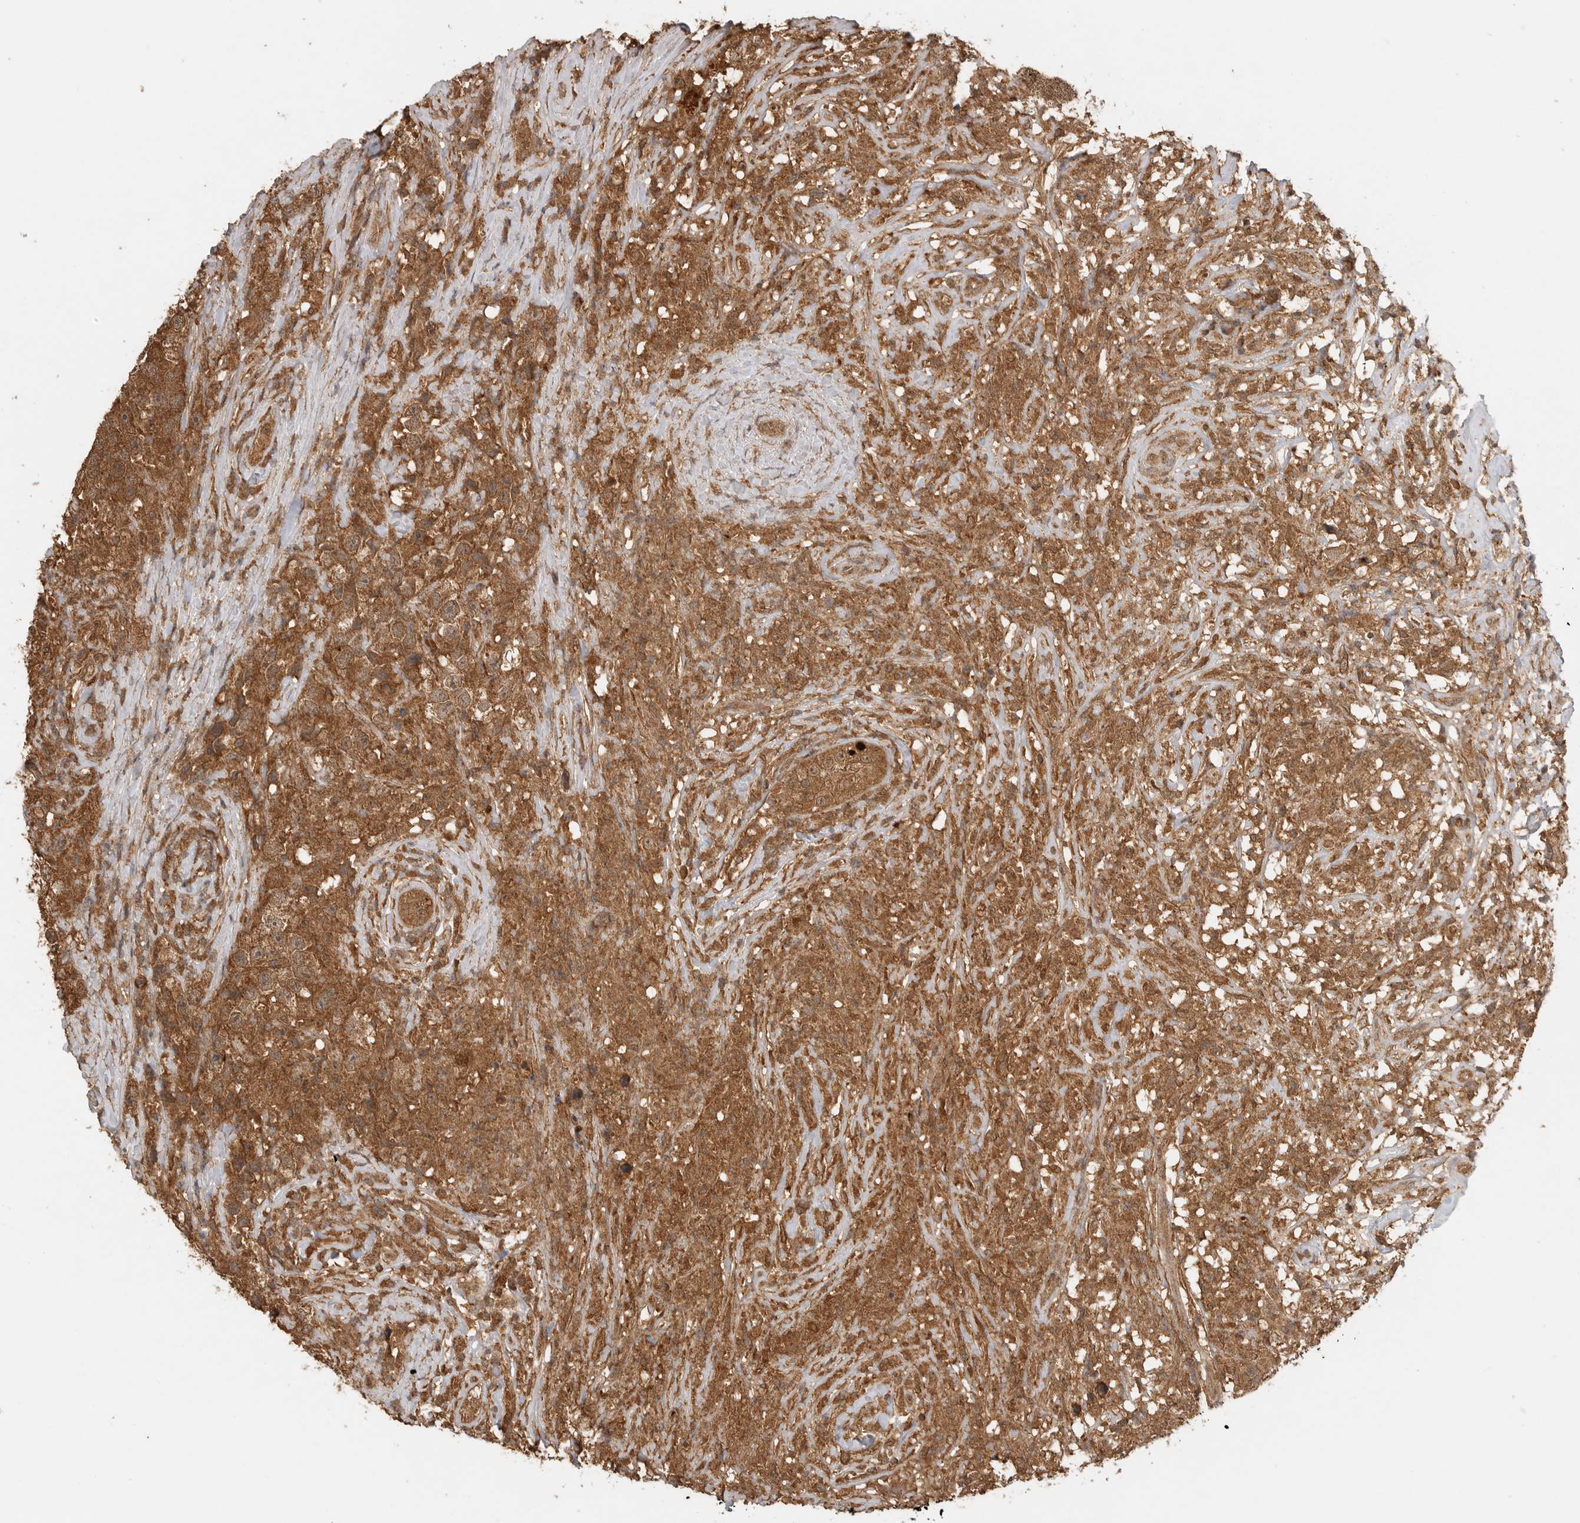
{"staining": {"intensity": "moderate", "quantity": ">75%", "location": "cytoplasmic/membranous,nuclear"}, "tissue": "testis cancer", "cell_type": "Tumor cells", "image_type": "cancer", "snomed": [{"axis": "morphology", "description": "Seminoma, NOS"}, {"axis": "topography", "description": "Testis"}], "caption": "An immunohistochemistry (IHC) histopathology image of neoplastic tissue is shown. Protein staining in brown labels moderate cytoplasmic/membranous and nuclear positivity in testis cancer within tumor cells.", "gene": "ICOSLG", "patient": {"sex": "male", "age": 49}}